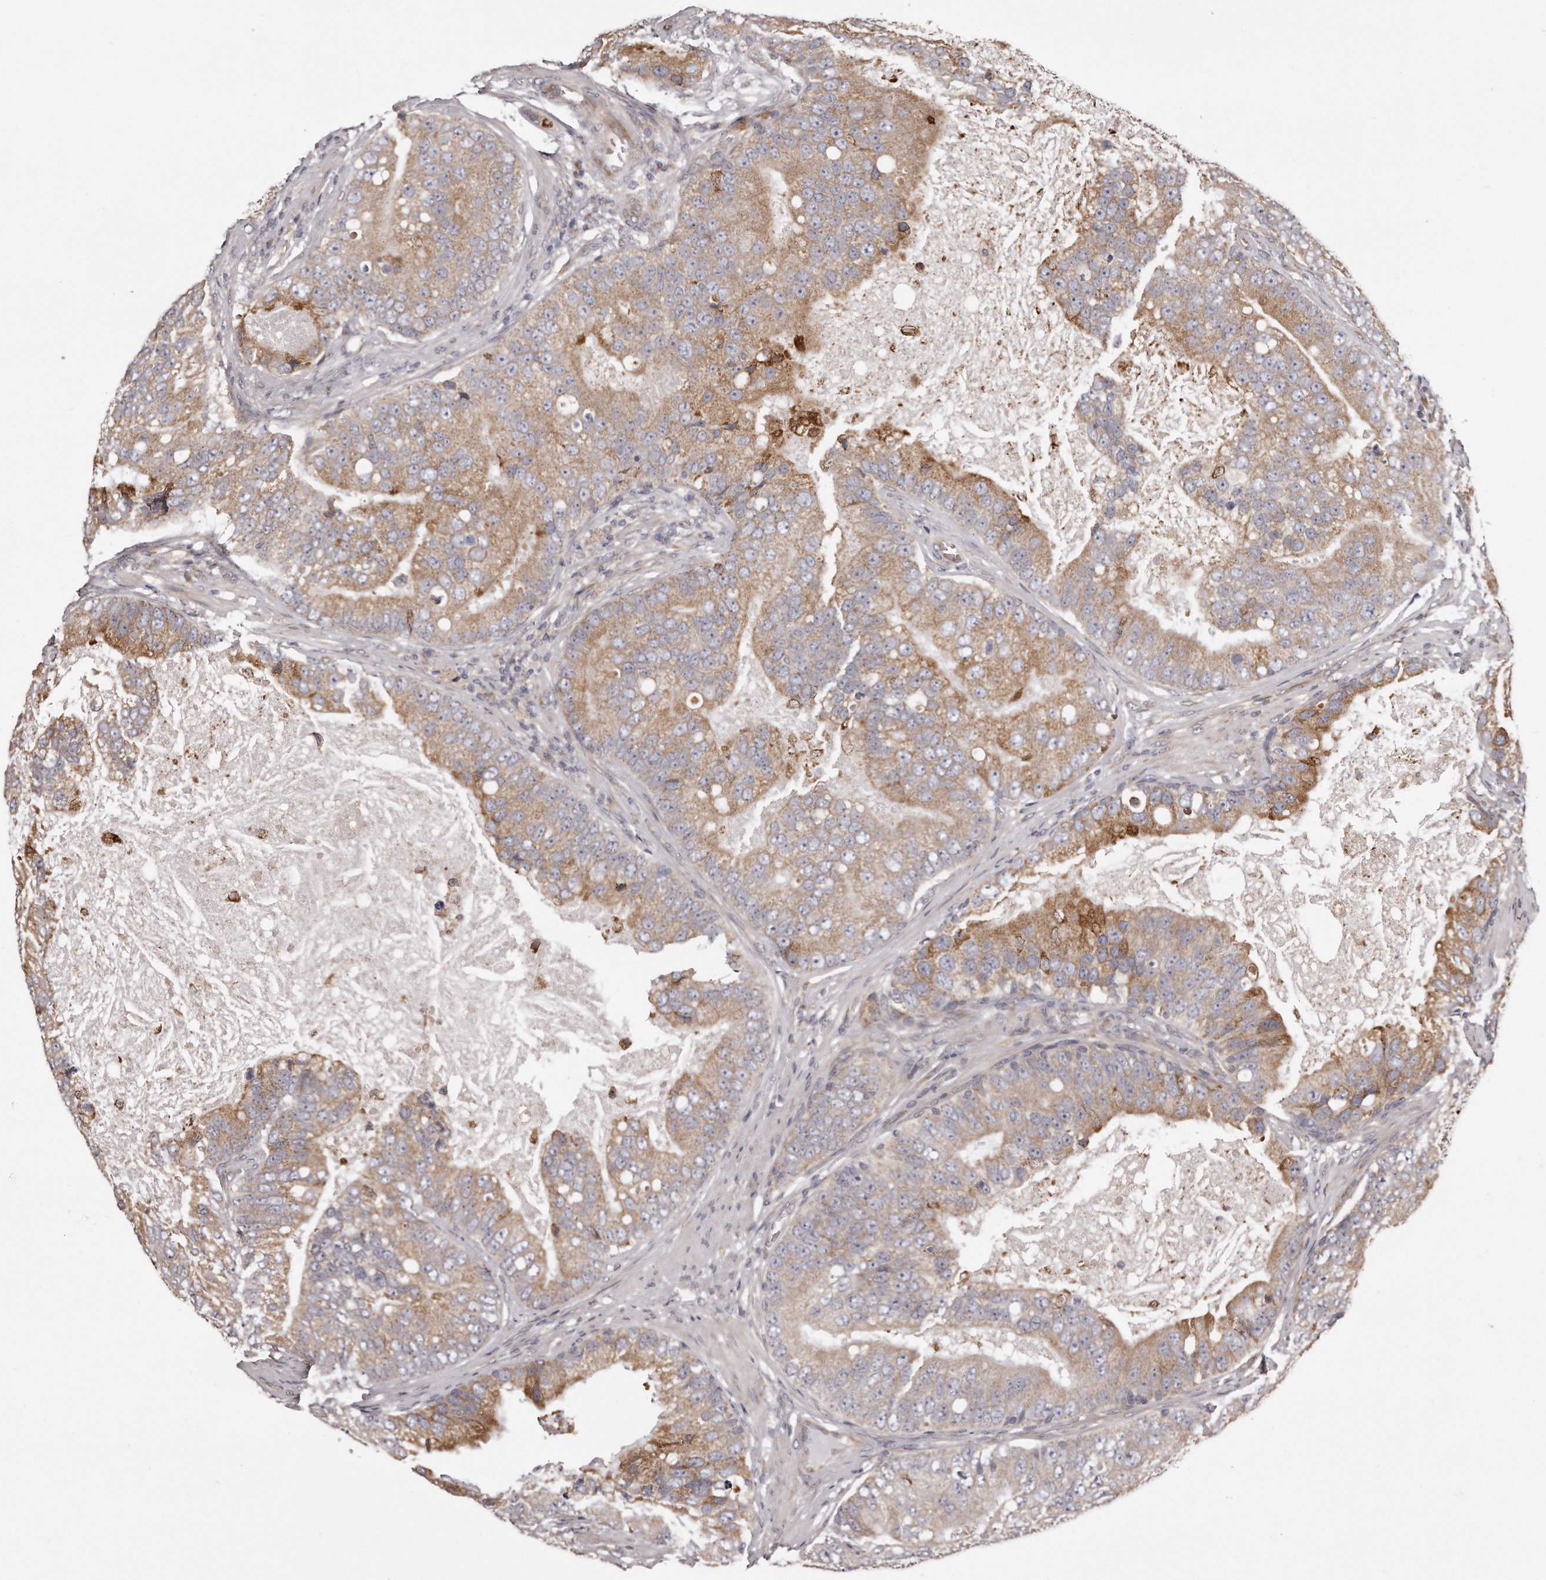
{"staining": {"intensity": "moderate", "quantity": ">75%", "location": "cytoplasmic/membranous"}, "tissue": "prostate cancer", "cell_type": "Tumor cells", "image_type": "cancer", "snomed": [{"axis": "morphology", "description": "Adenocarcinoma, High grade"}, {"axis": "topography", "description": "Prostate"}], "caption": "Moderate cytoplasmic/membranous staining for a protein is appreciated in approximately >75% of tumor cells of prostate cancer using immunohistochemistry (IHC).", "gene": "TRAPPC14", "patient": {"sex": "male", "age": 70}}